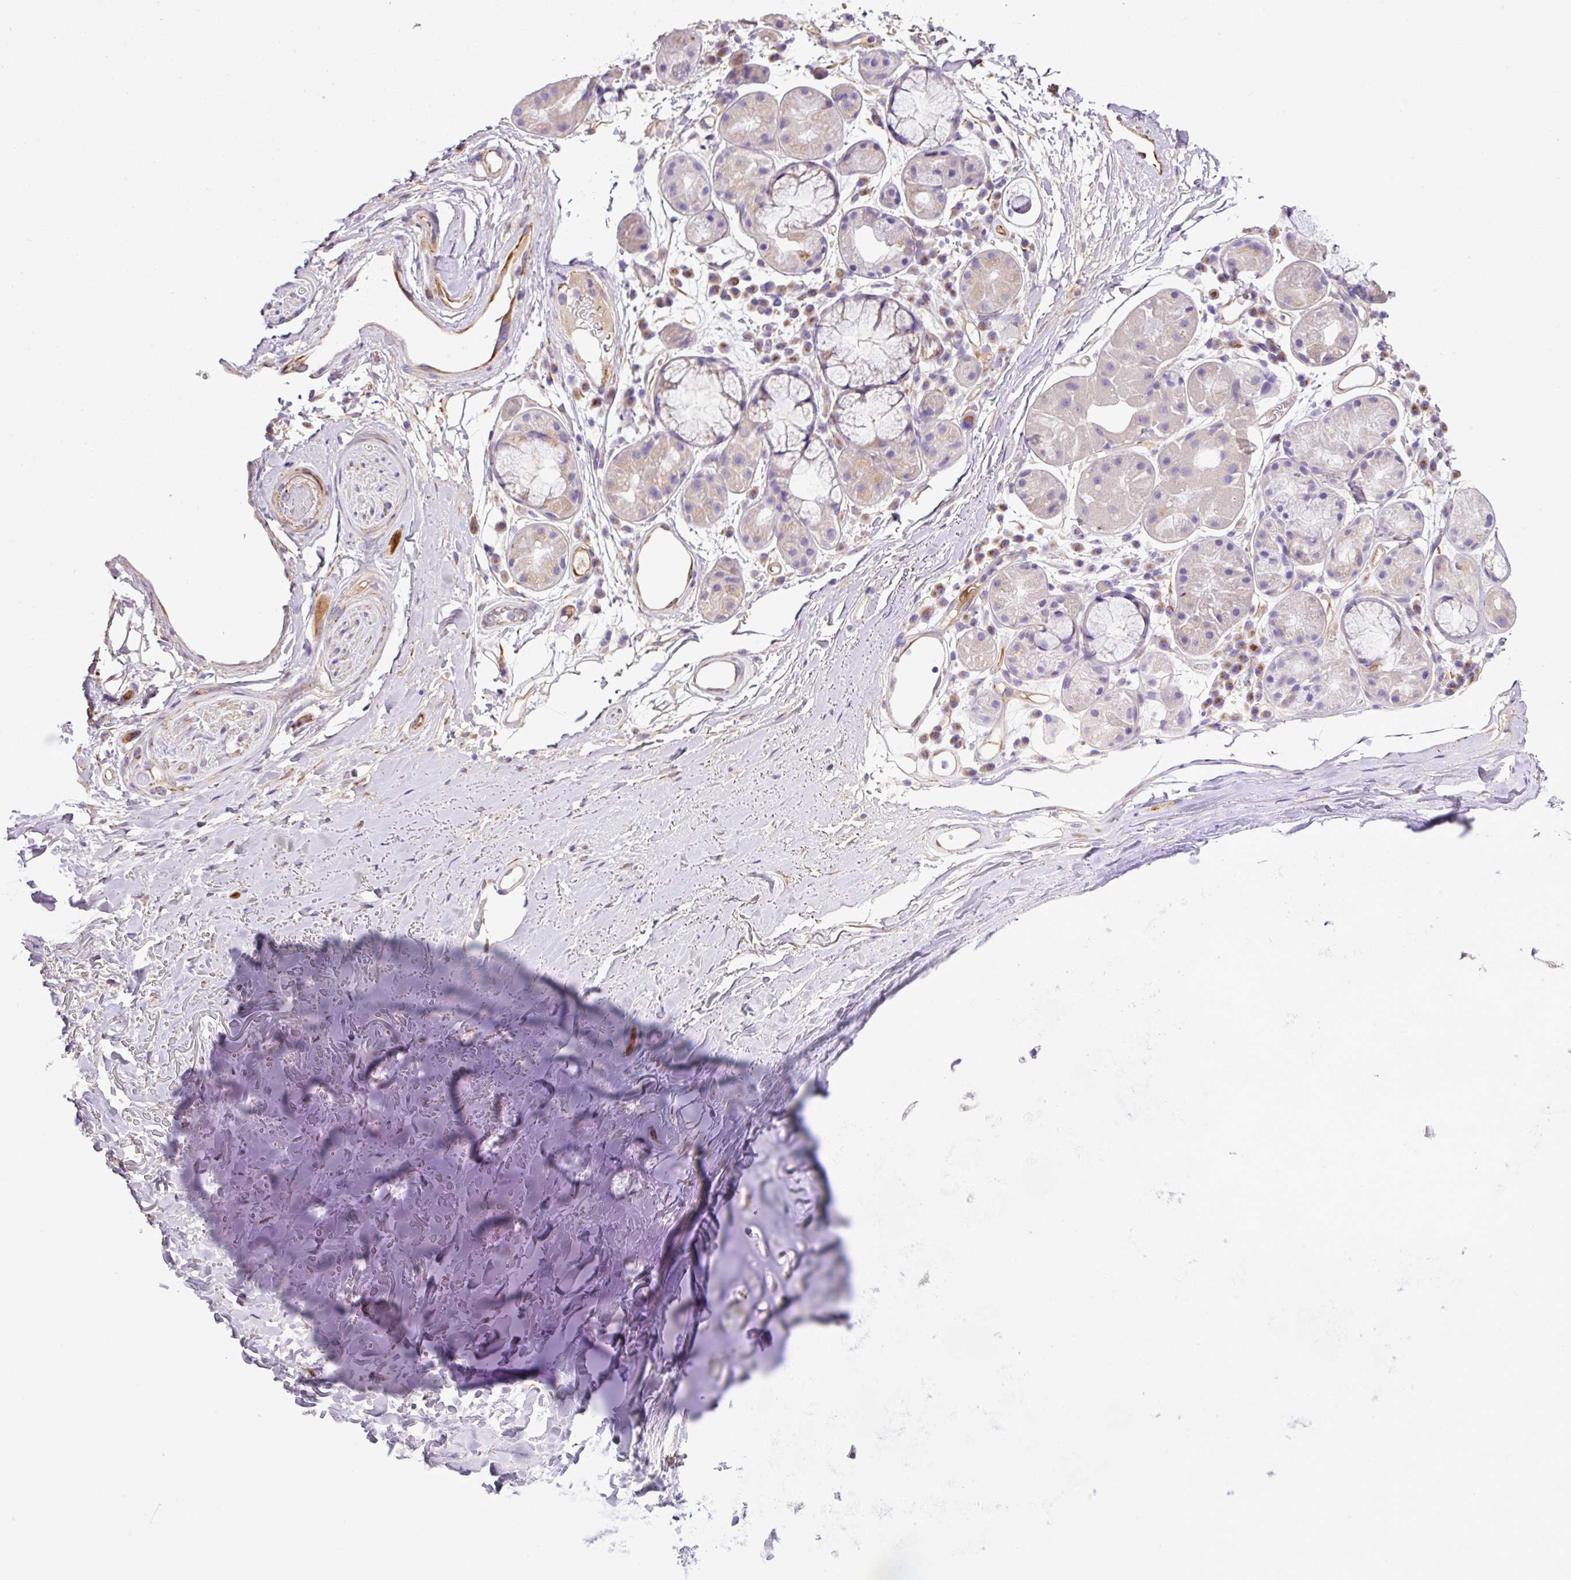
{"staining": {"intensity": "negative", "quantity": "none", "location": "none"}, "tissue": "soft tissue", "cell_type": "Chondrocytes", "image_type": "normal", "snomed": [{"axis": "morphology", "description": "Normal tissue, NOS"}, {"axis": "topography", "description": "Cartilage tissue"}], "caption": "IHC histopathology image of unremarkable soft tissue stained for a protein (brown), which displays no staining in chondrocytes.", "gene": "CTXN2", "patient": {"sex": "male", "age": 80}}